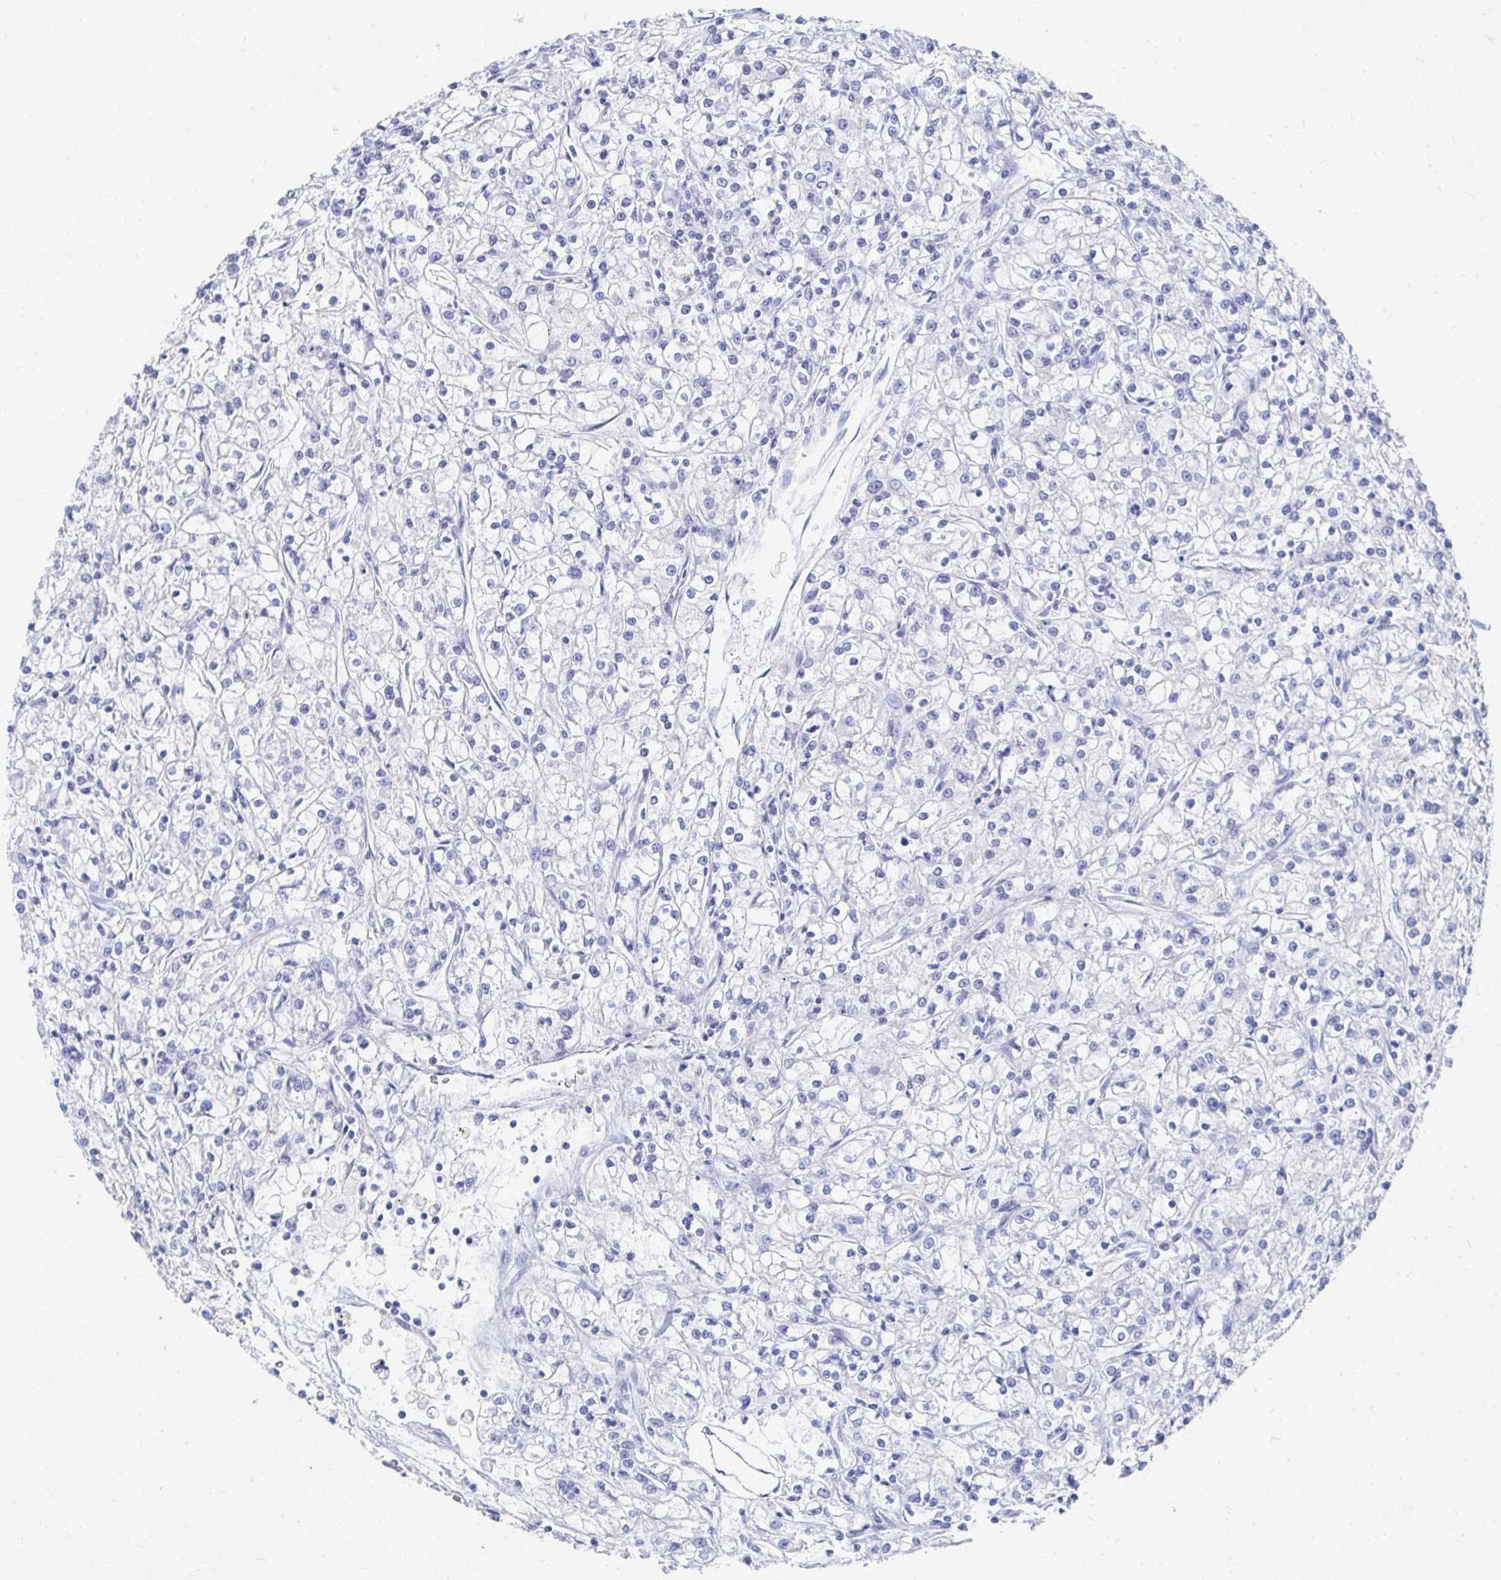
{"staining": {"intensity": "negative", "quantity": "none", "location": "none"}, "tissue": "renal cancer", "cell_type": "Tumor cells", "image_type": "cancer", "snomed": [{"axis": "morphology", "description": "Adenocarcinoma, NOS"}, {"axis": "topography", "description": "Kidney"}], "caption": "Photomicrograph shows no significant protein staining in tumor cells of renal cancer.", "gene": "CST6", "patient": {"sex": "female", "age": 59}}